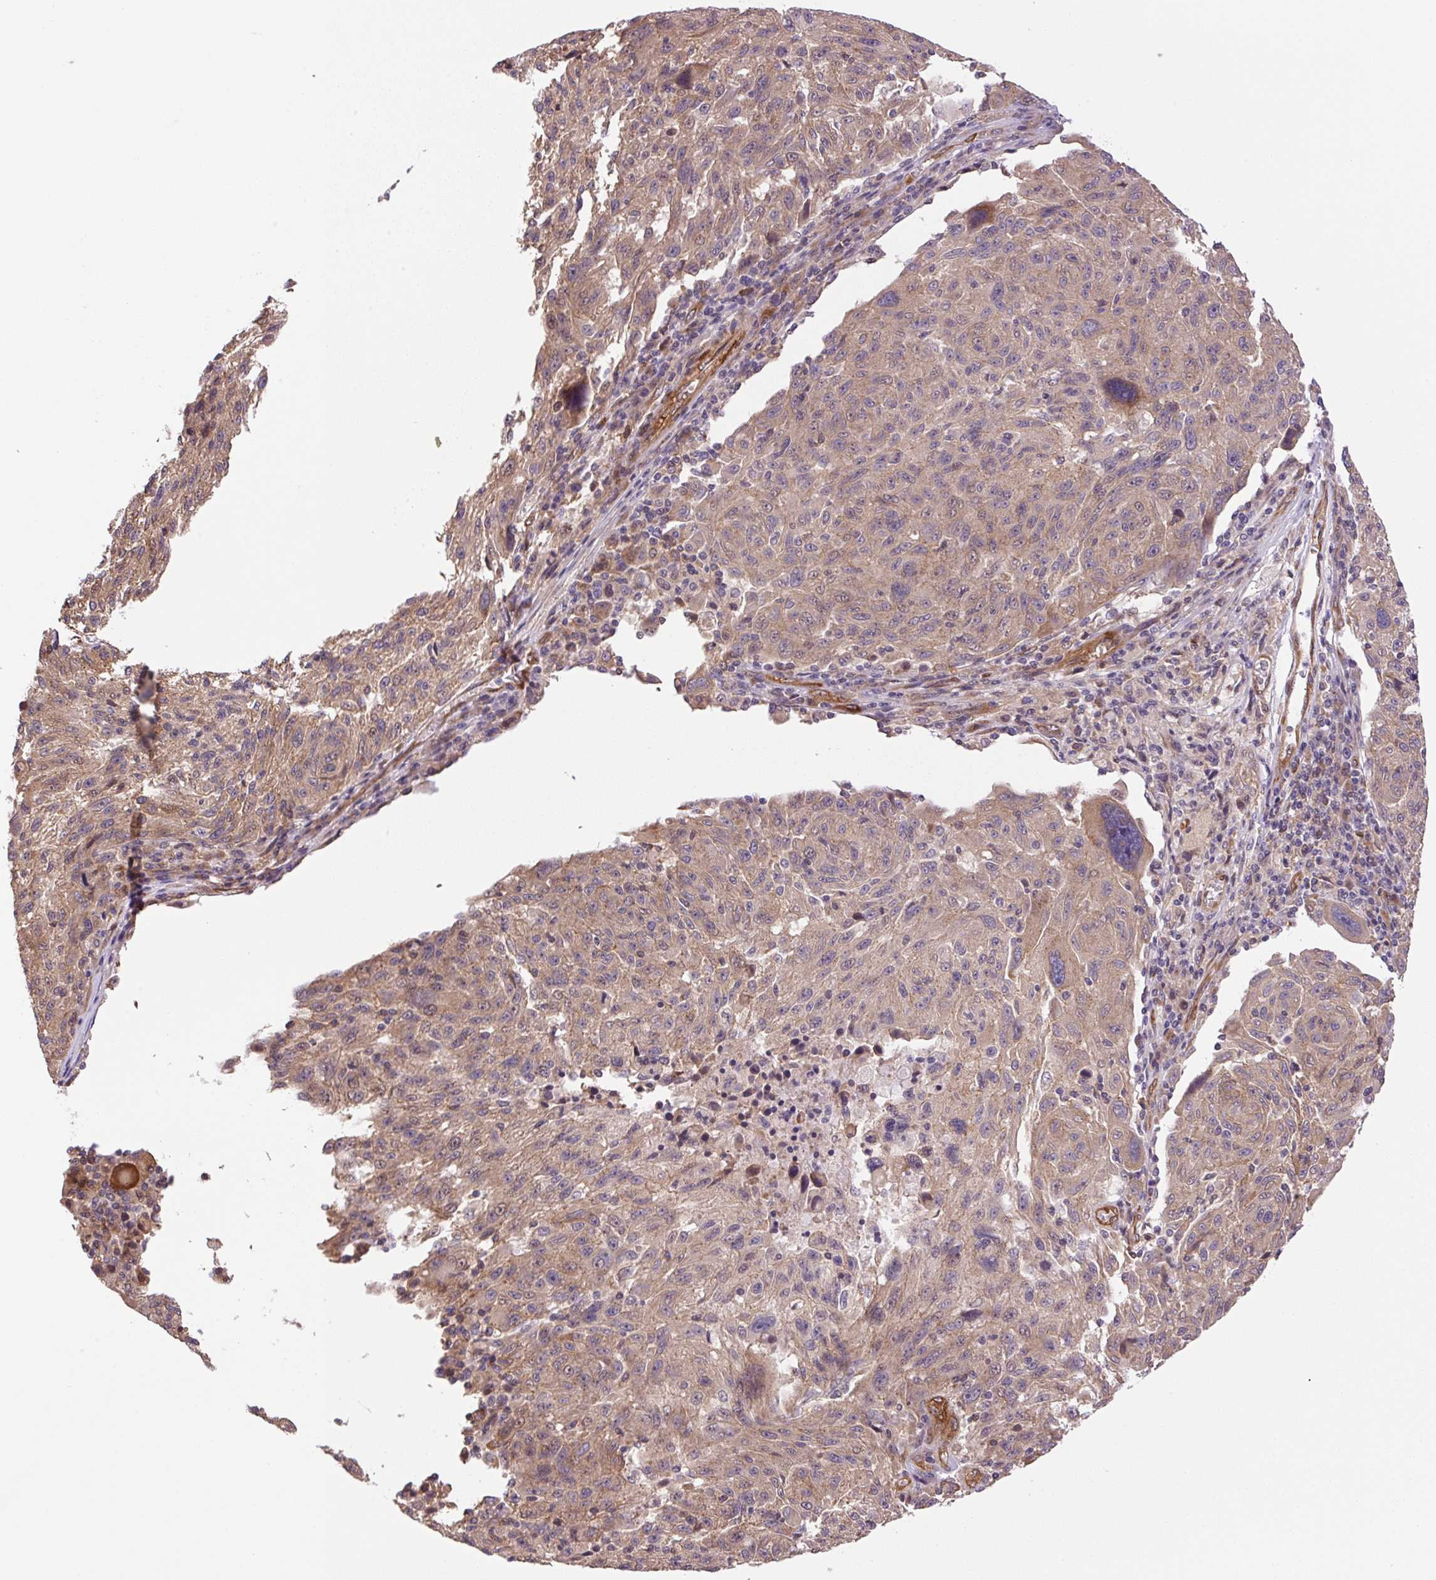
{"staining": {"intensity": "weak", "quantity": ">75%", "location": "cytoplasmic/membranous"}, "tissue": "melanoma", "cell_type": "Tumor cells", "image_type": "cancer", "snomed": [{"axis": "morphology", "description": "Malignant melanoma, NOS"}, {"axis": "topography", "description": "Skin"}], "caption": "Immunohistochemical staining of malignant melanoma exhibits low levels of weak cytoplasmic/membranous protein staining in approximately >75% of tumor cells.", "gene": "SEPTIN10", "patient": {"sex": "male", "age": 53}}